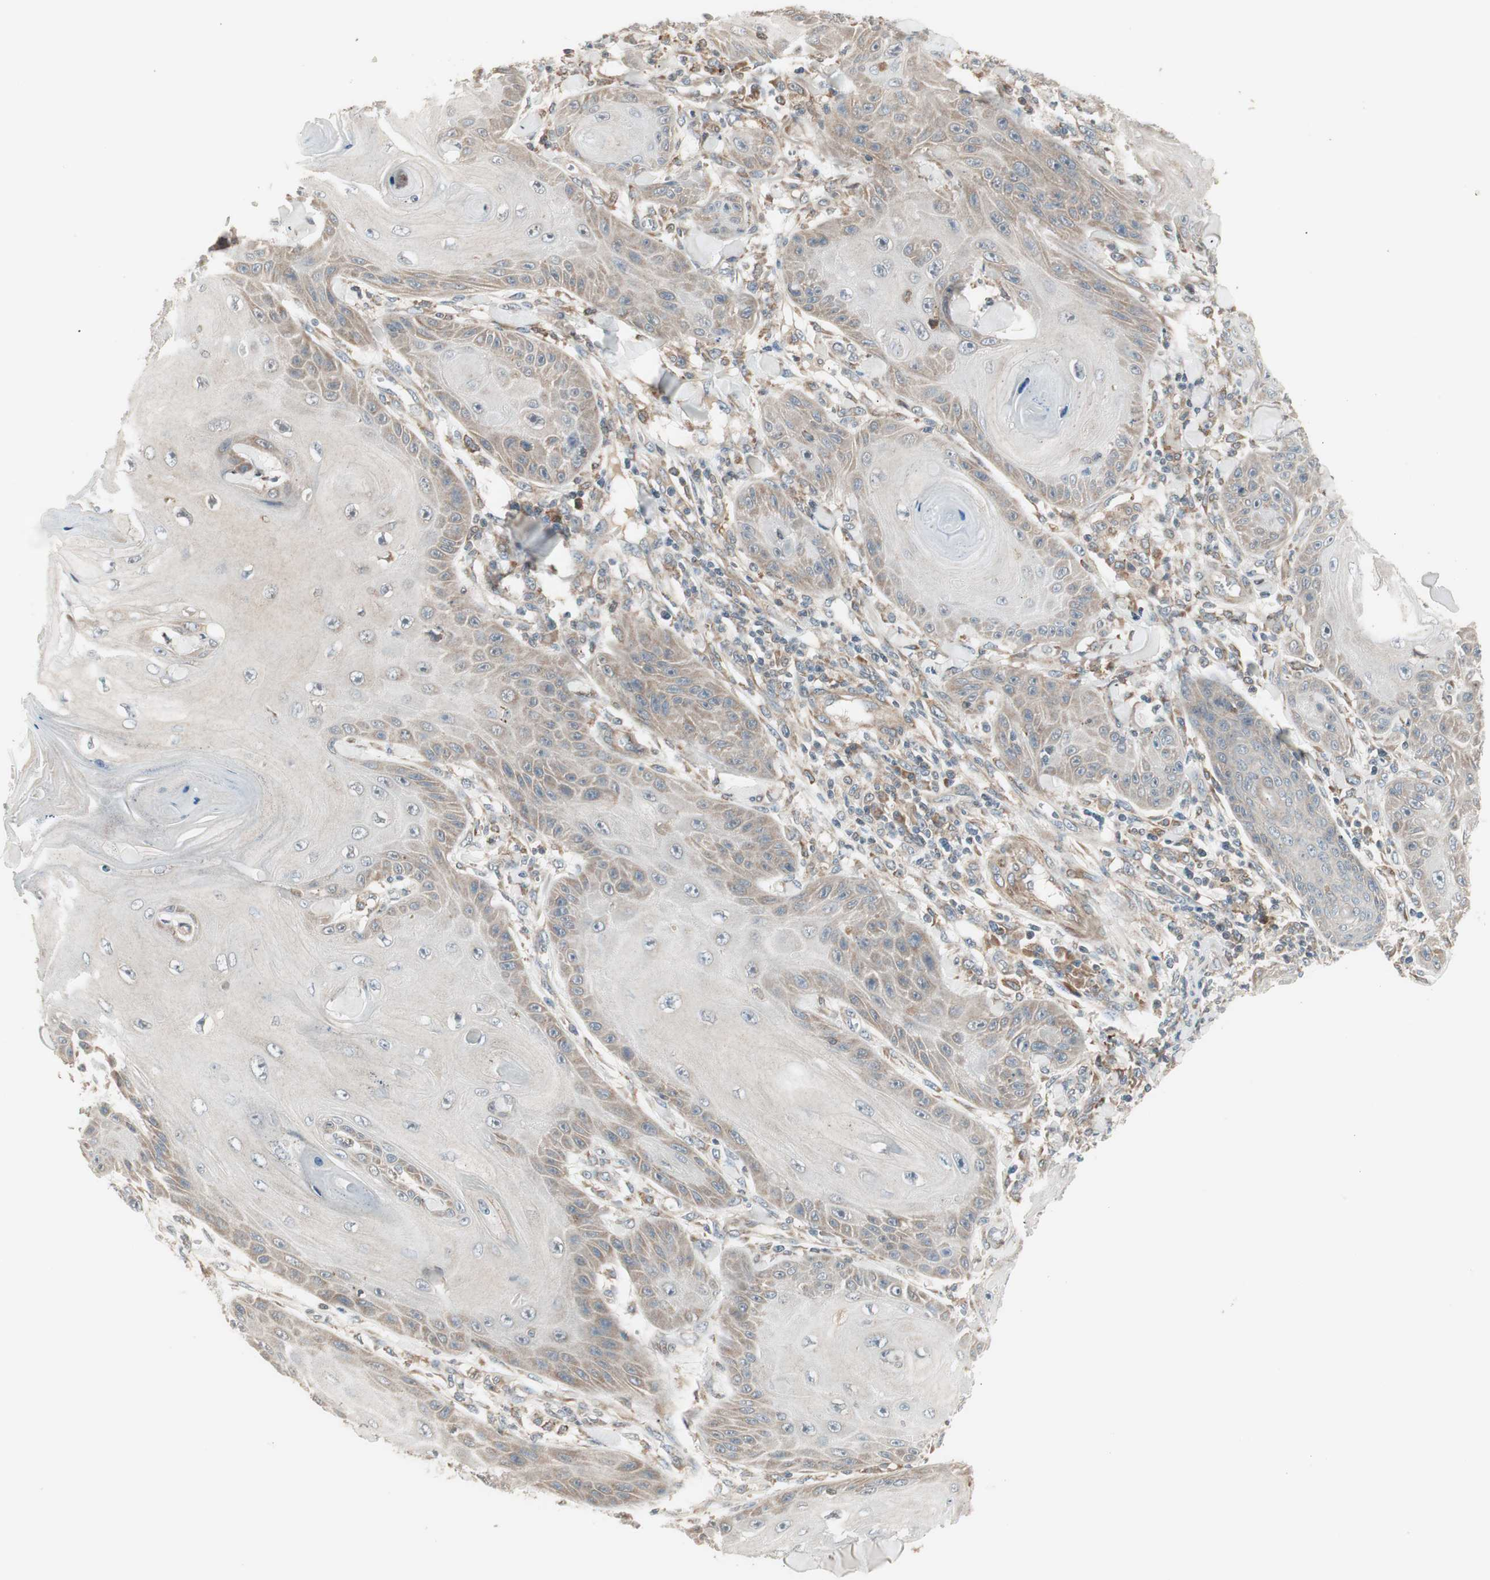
{"staining": {"intensity": "weak", "quantity": "25%-75%", "location": "cytoplasmic/membranous"}, "tissue": "skin cancer", "cell_type": "Tumor cells", "image_type": "cancer", "snomed": [{"axis": "morphology", "description": "Squamous cell carcinoma, NOS"}, {"axis": "topography", "description": "Skin"}], "caption": "This micrograph exhibits IHC staining of human skin squamous cell carcinoma, with low weak cytoplasmic/membranous staining in approximately 25%-75% of tumor cells.", "gene": "SFRP1", "patient": {"sex": "female", "age": 78}}